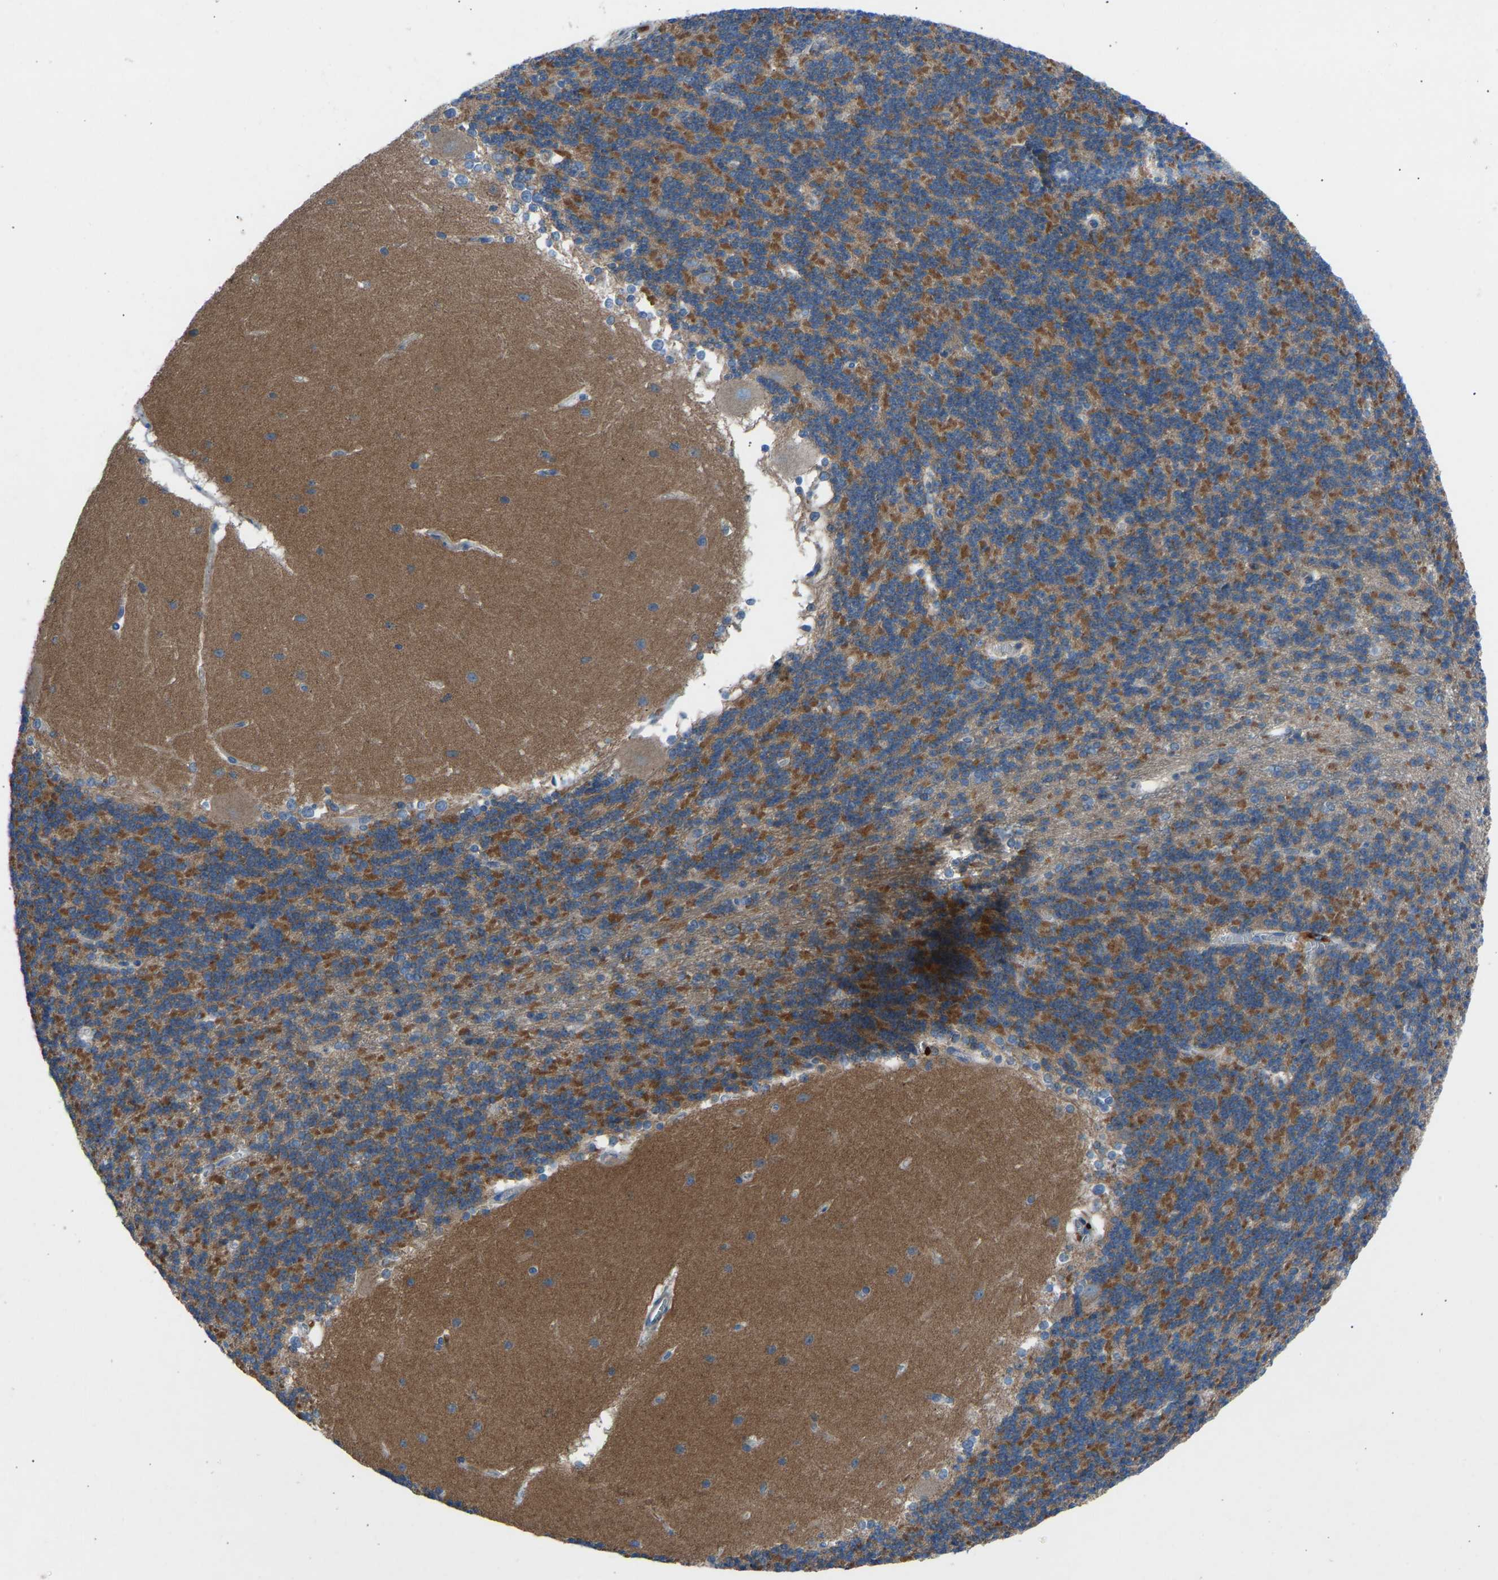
{"staining": {"intensity": "moderate", "quantity": "25%-75%", "location": "cytoplasmic/membranous"}, "tissue": "cerebellum", "cell_type": "Cells in granular layer", "image_type": "normal", "snomed": [{"axis": "morphology", "description": "Normal tissue, NOS"}, {"axis": "topography", "description": "Cerebellum"}], "caption": "An image of cerebellum stained for a protein reveals moderate cytoplasmic/membranous brown staining in cells in granular layer. (Stains: DAB in brown, nuclei in blue, Microscopy: brightfield microscopy at high magnification).", "gene": "GRK6", "patient": {"sex": "female", "age": 19}}